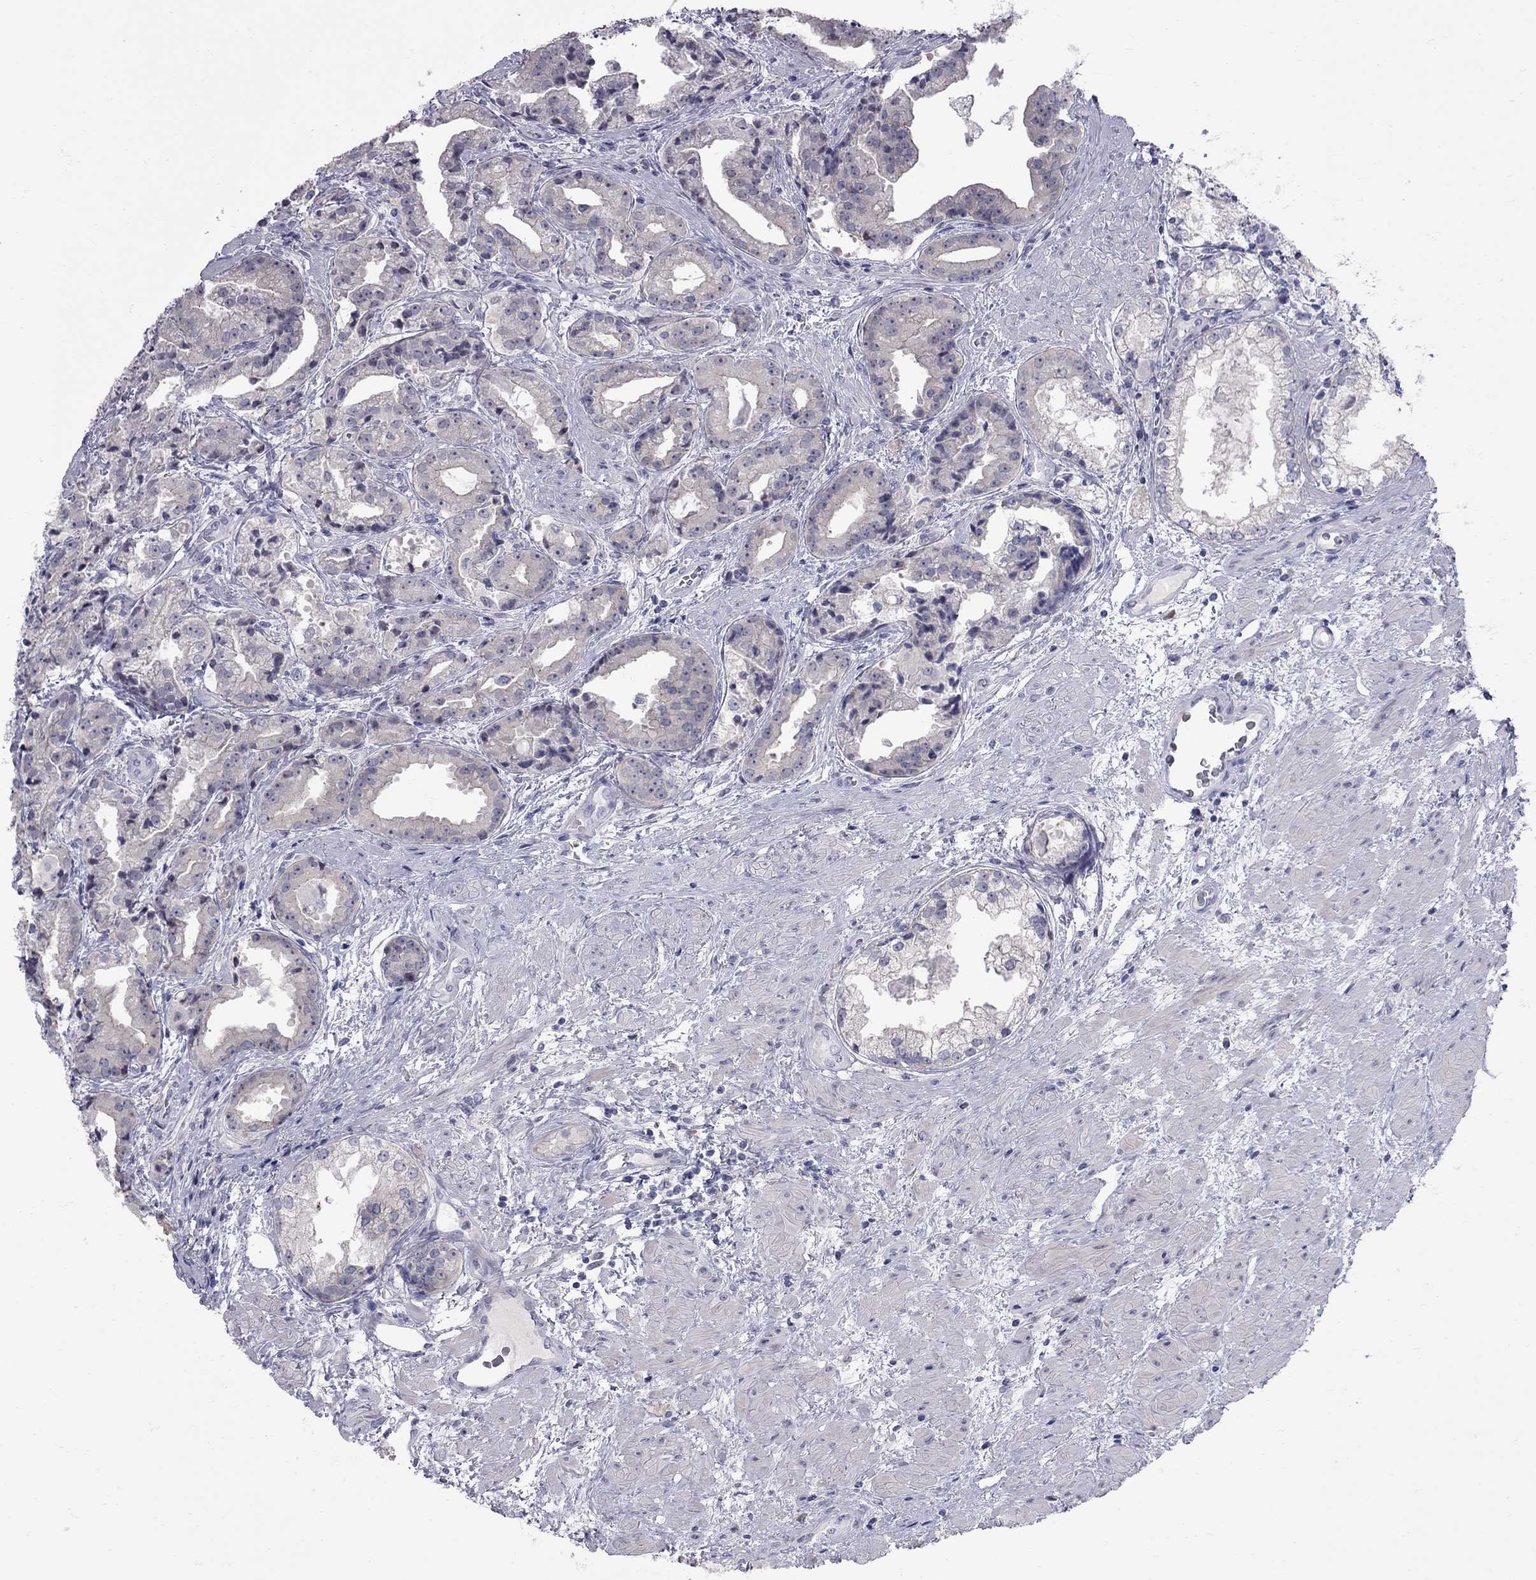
{"staining": {"intensity": "weak", "quantity": "25%-75%", "location": "cytoplasmic/membranous"}, "tissue": "prostate cancer", "cell_type": "Tumor cells", "image_type": "cancer", "snomed": [{"axis": "morphology", "description": "Adenocarcinoma, NOS"}, {"axis": "morphology", "description": "Adenocarcinoma, High grade"}, {"axis": "topography", "description": "Prostate"}], "caption": "Protein staining of prostate cancer tissue reveals weak cytoplasmic/membranous expression in about 25%-75% of tumor cells. The protein is shown in brown color, while the nuclei are stained blue.", "gene": "NRARP", "patient": {"sex": "male", "age": 64}}